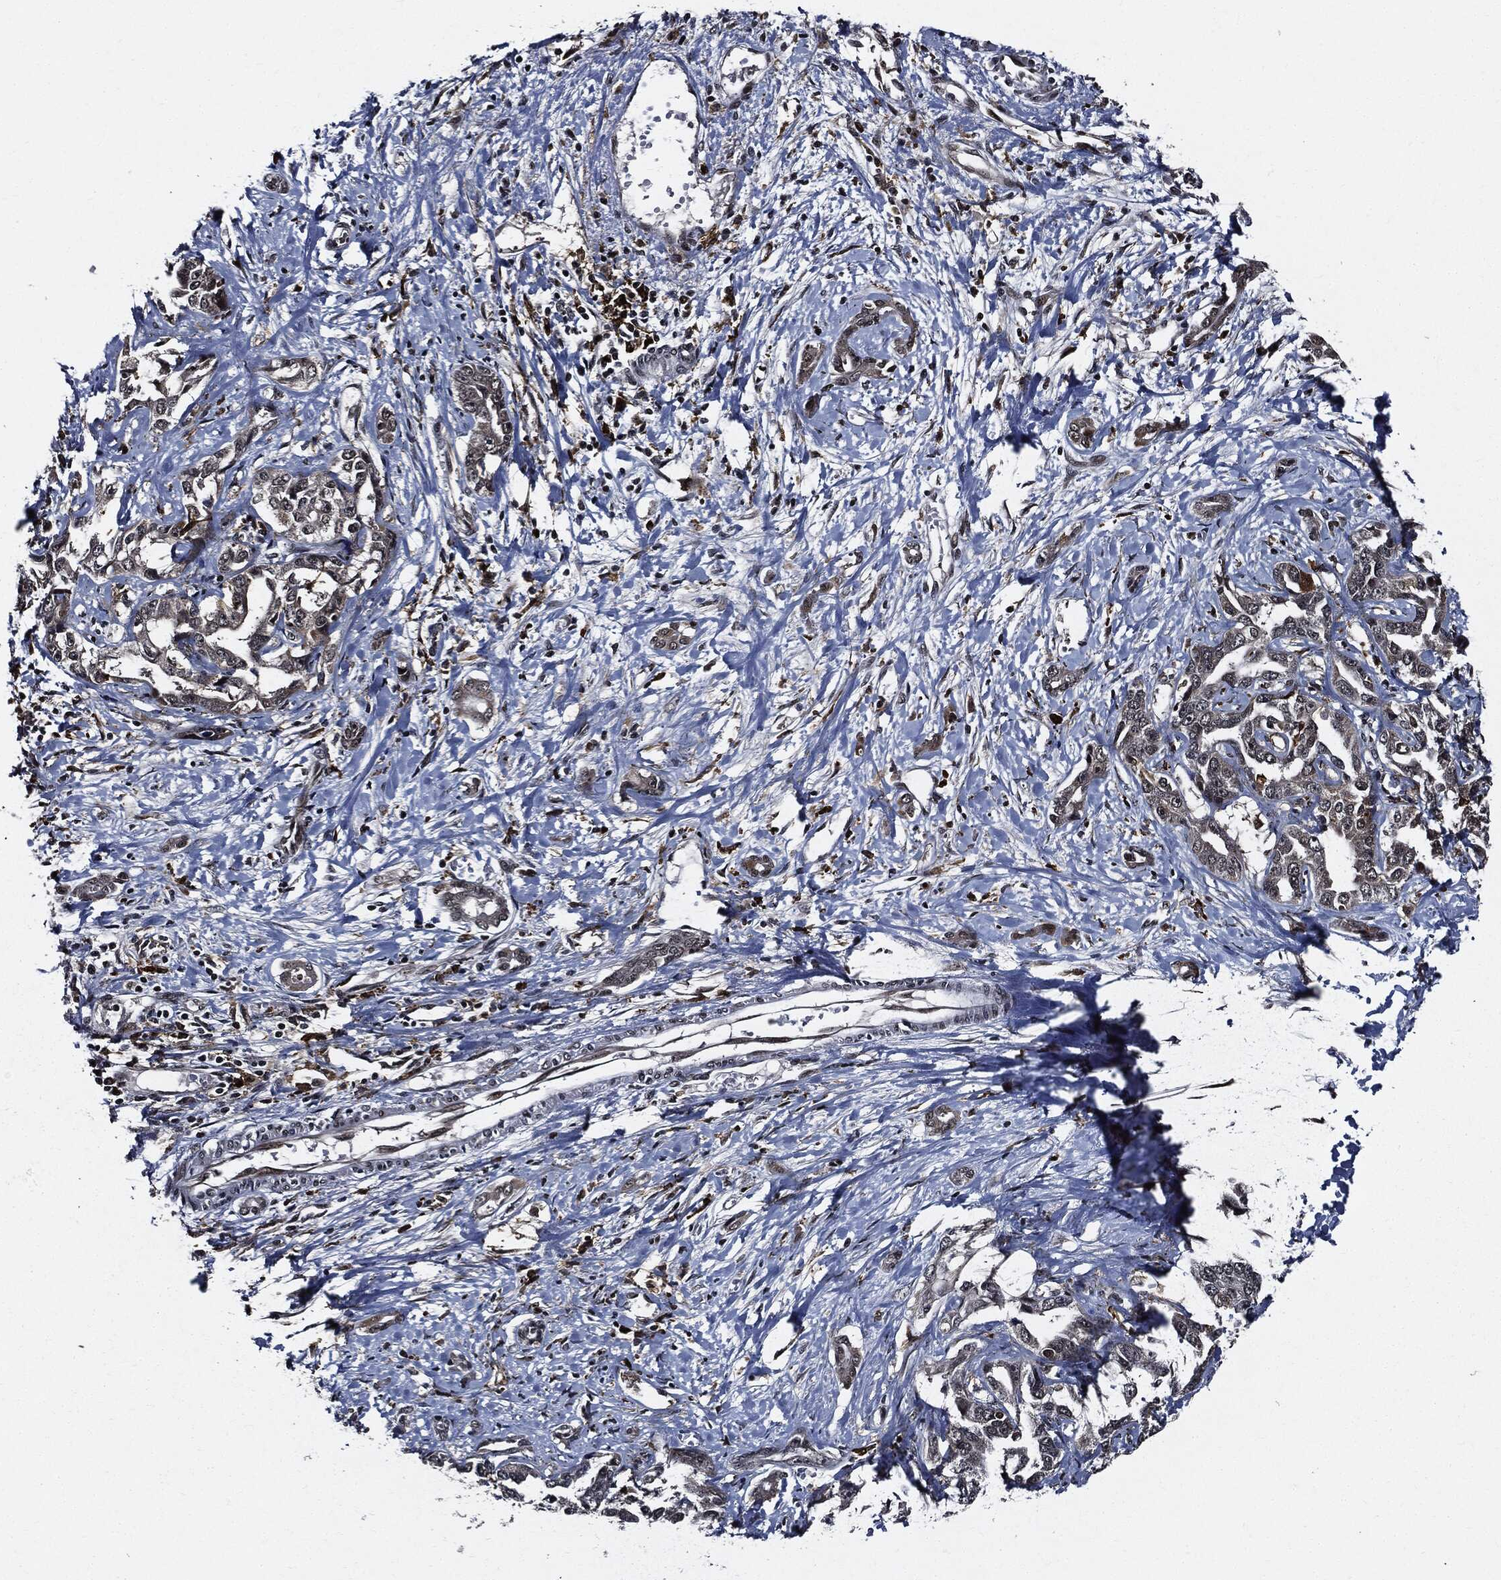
{"staining": {"intensity": "negative", "quantity": "none", "location": "none"}, "tissue": "liver cancer", "cell_type": "Tumor cells", "image_type": "cancer", "snomed": [{"axis": "morphology", "description": "Cholangiocarcinoma"}, {"axis": "topography", "description": "Liver"}], "caption": "Liver cancer was stained to show a protein in brown. There is no significant positivity in tumor cells.", "gene": "SUGT1", "patient": {"sex": "male", "age": 59}}